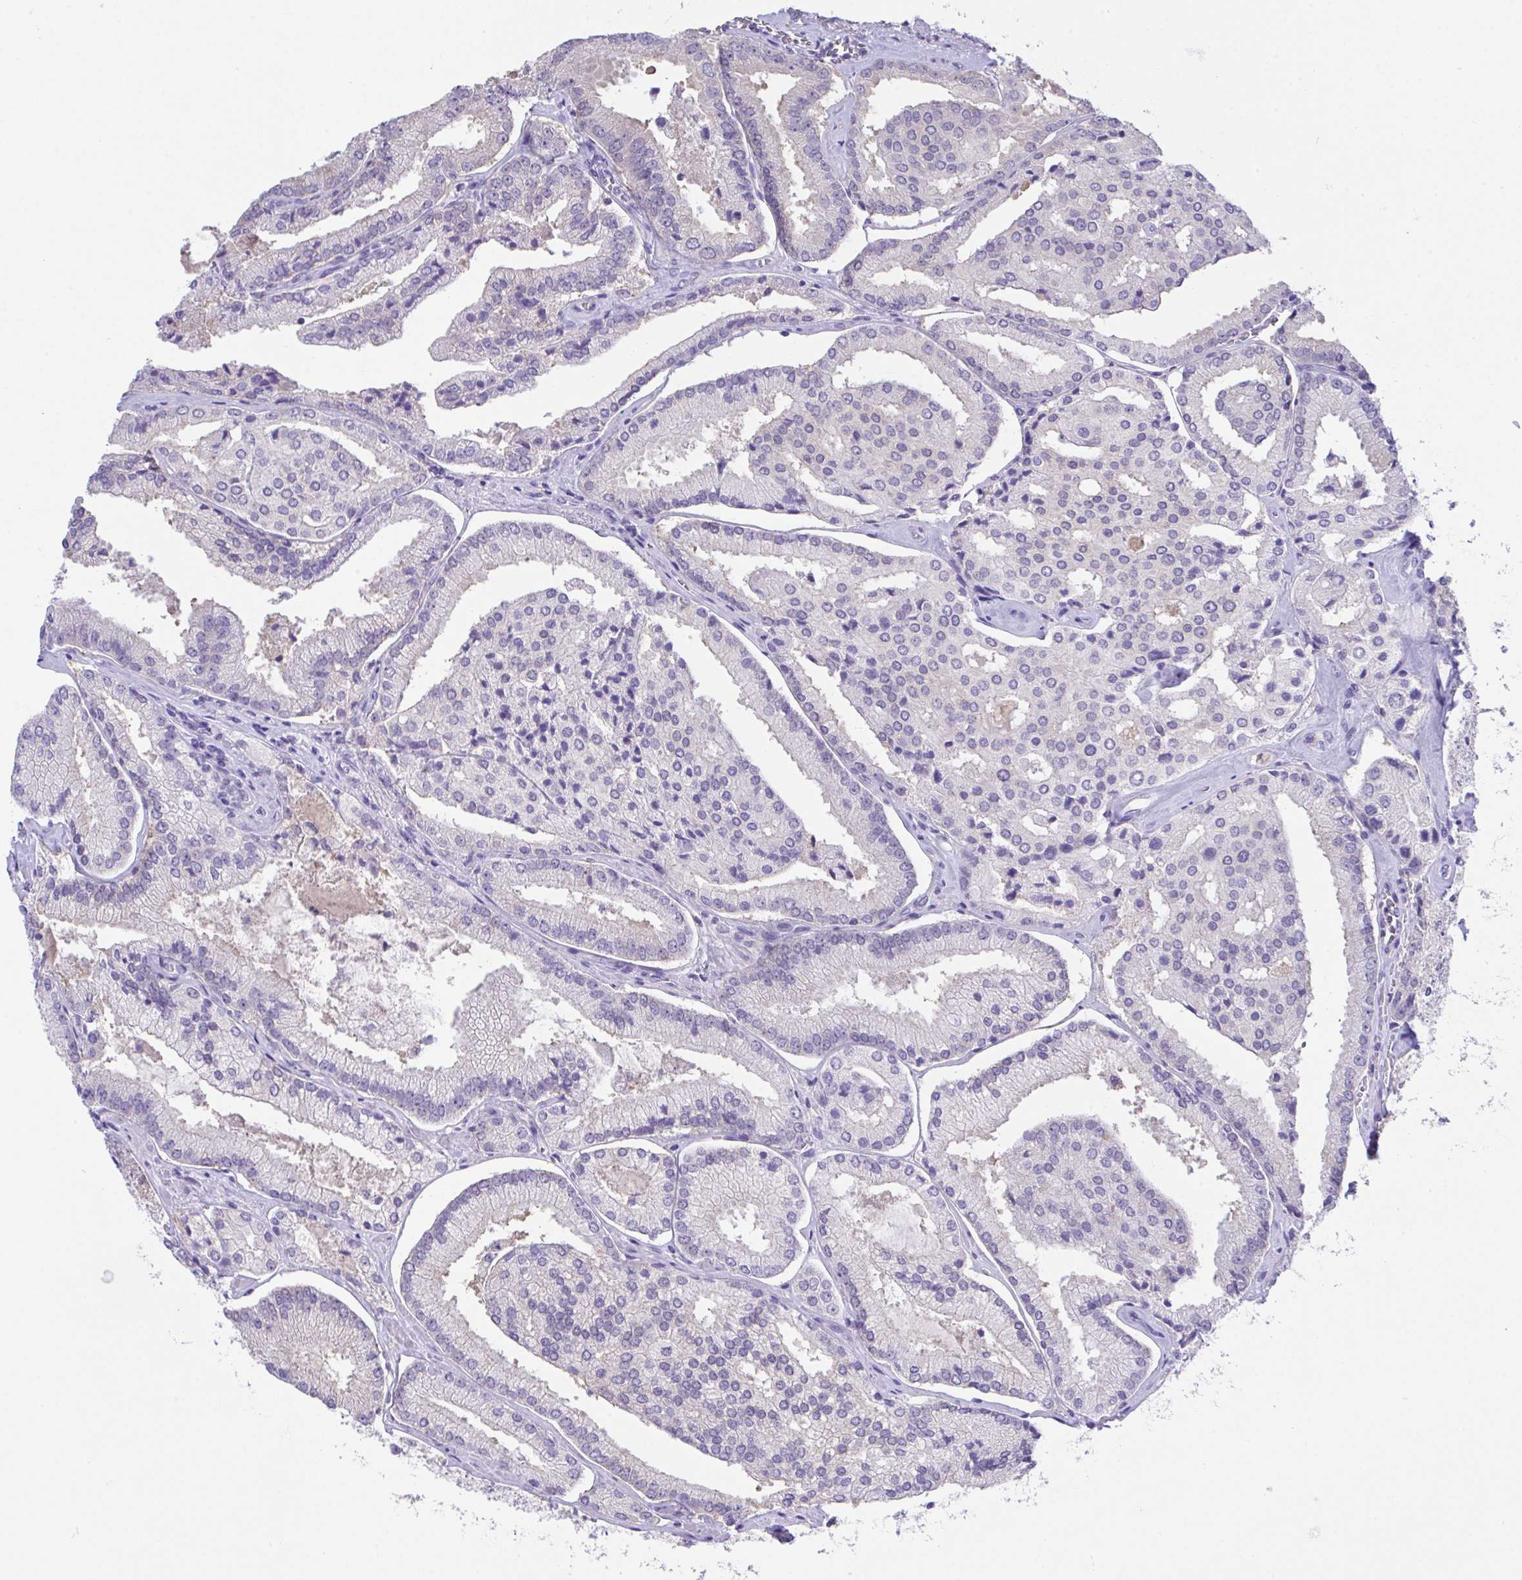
{"staining": {"intensity": "negative", "quantity": "none", "location": "none"}, "tissue": "prostate cancer", "cell_type": "Tumor cells", "image_type": "cancer", "snomed": [{"axis": "morphology", "description": "Adenocarcinoma, High grade"}, {"axis": "topography", "description": "Prostate"}], "caption": "High power microscopy image of an IHC image of prostate cancer, revealing no significant staining in tumor cells. (DAB IHC visualized using brightfield microscopy, high magnification).", "gene": "HOXB4", "patient": {"sex": "male", "age": 73}}